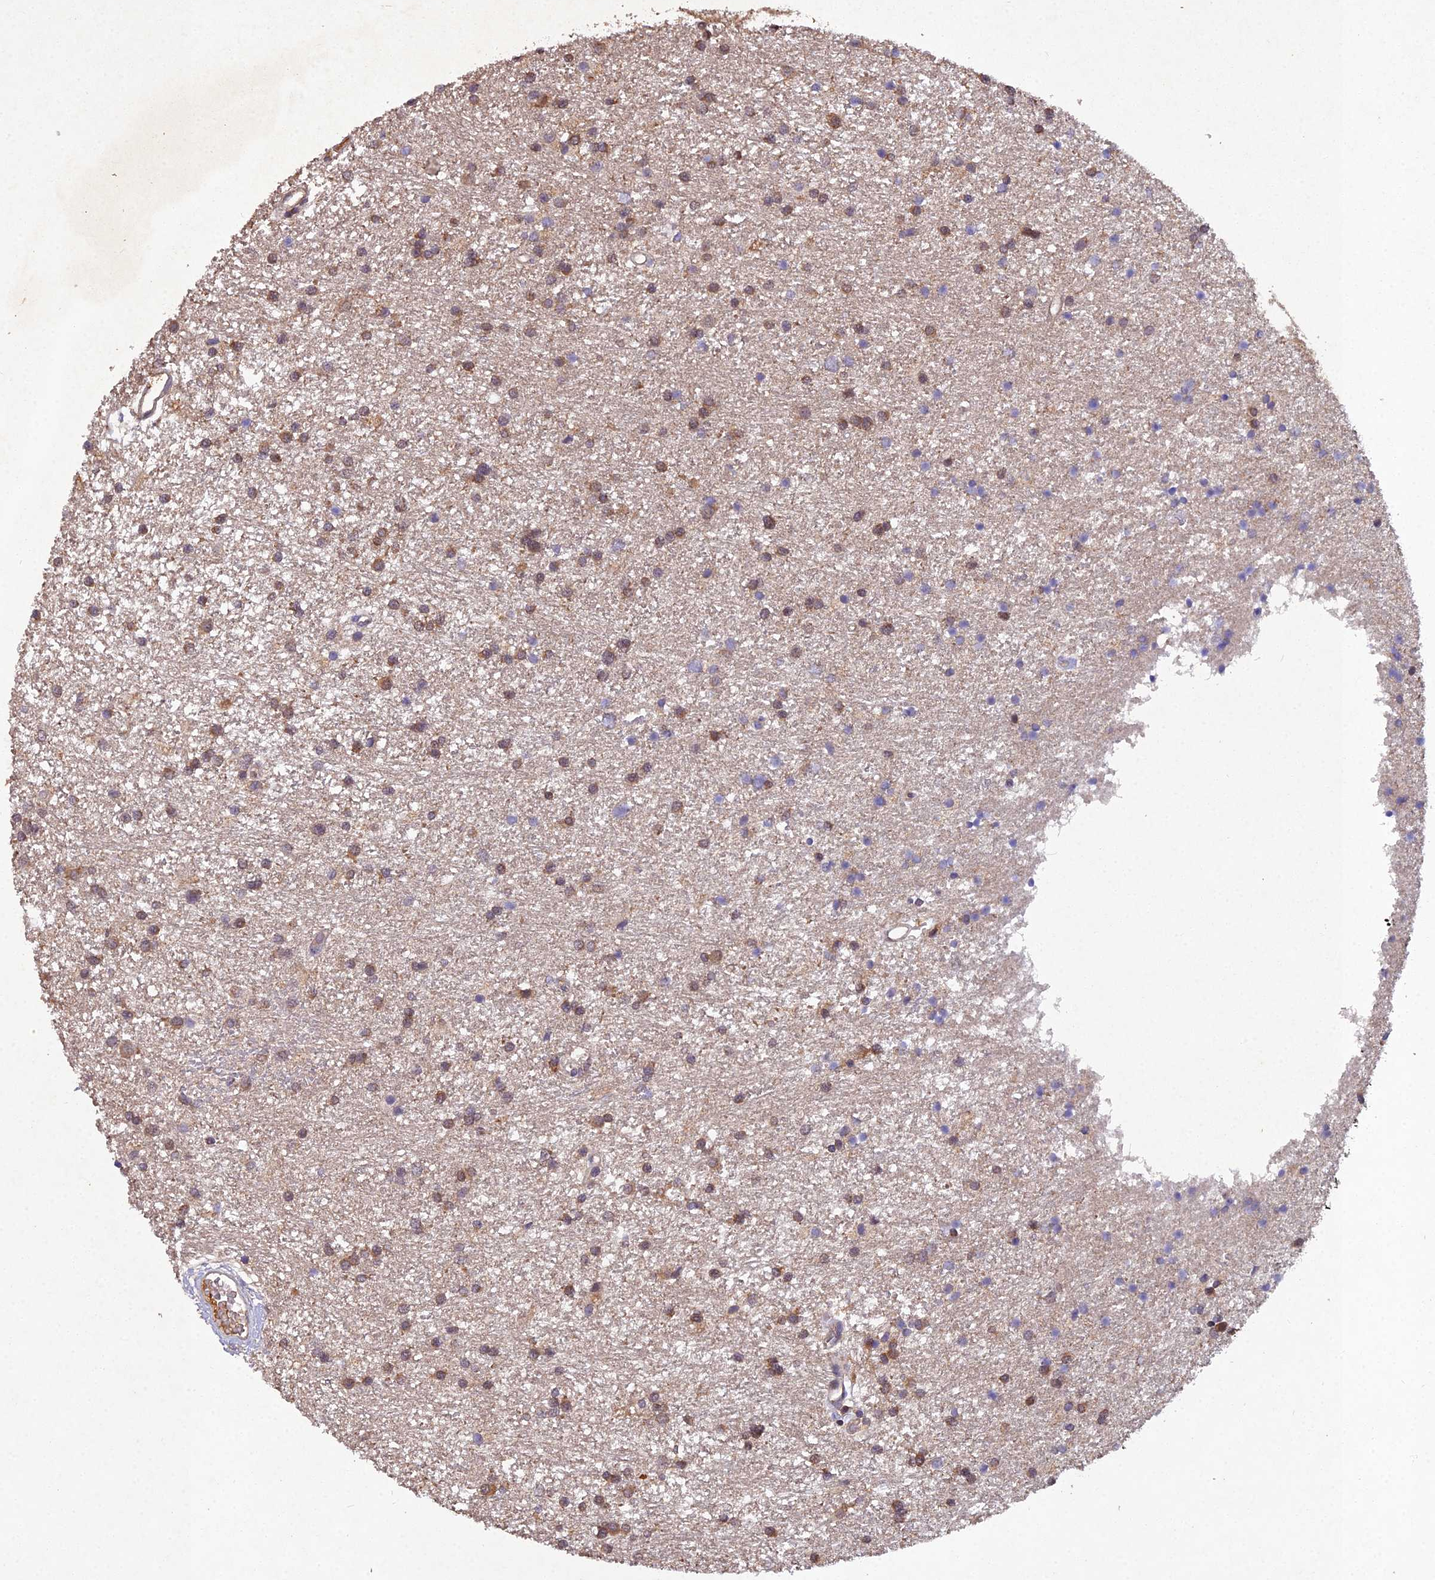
{"staining": {"intensity": "moderate", "quantity": ">75%", "location": "cytoplasmic/membranous"}, "tissue": "glioma", "cell_type": "Tumor cells", "image_type": "cancer", "snomed": [{"axis": "morphology", "description": "Glioma, malignant, High grade"}, {"axis": "topography", "description": "Brain"}], "caption": "A micrograph of human glioma stained for a protein displays moderate cytoplasmic/membranous brown staining in tumor cells.", "gene": "TMEM258", "patient": {"sex": "male", "age": 77}}